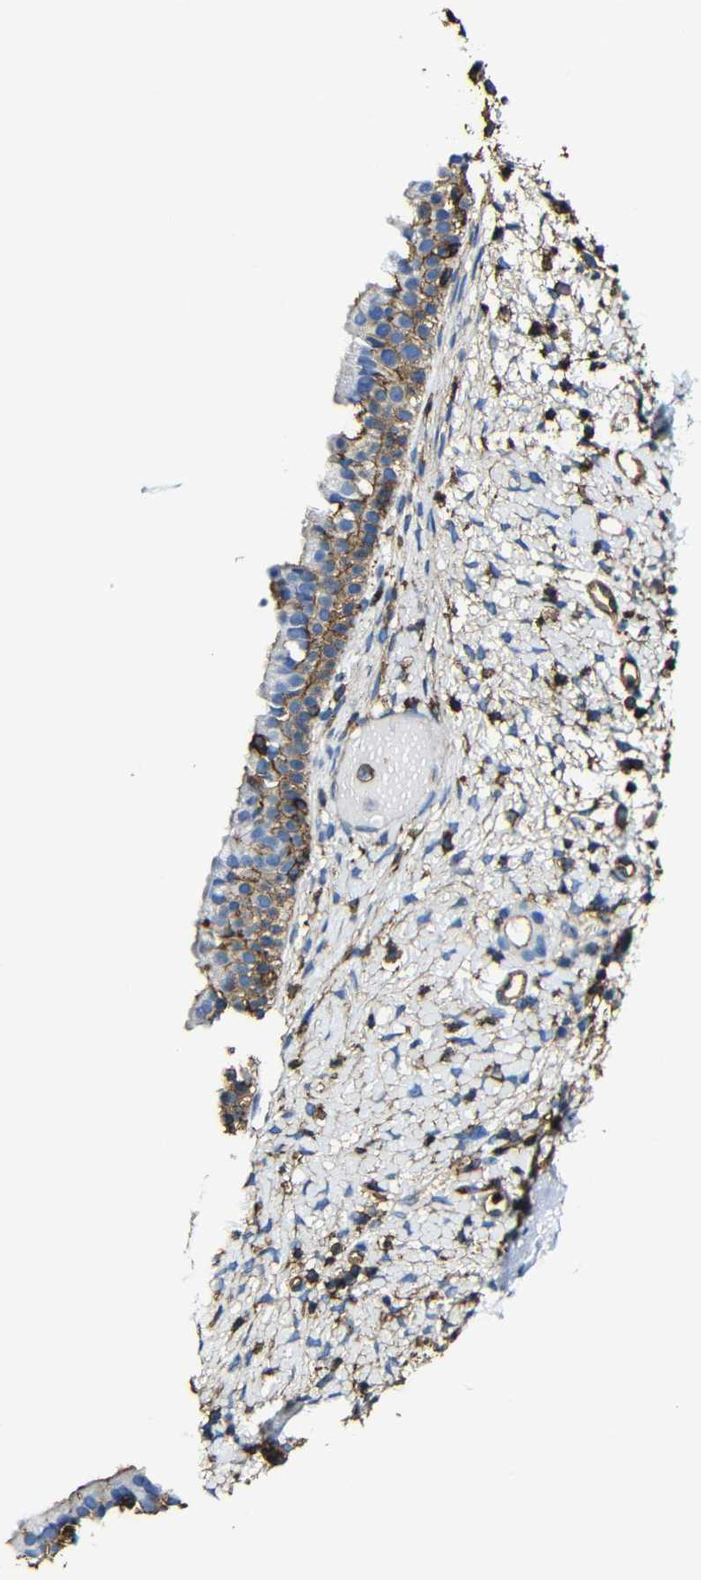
{"staining": {"intensity": "moderate", "quantity": ">75%", "location": "cytoplasmic/membranous"}, "tissue": "nasopharynx", "cell_type": "Respiratory epithelial cells", "image_type": "normal", "snomed": [{"axis": "morphology", "description": "Normal tissue, NOS"}, {"axis": "topography", "description": "Nasopharynx"}], "caption": "Immunohistochemical staining of benign human nasopharynx exhibits moderate cytoplasmic/membranous protein expression in approximately >75% of respiratory epithelial cells.", "gene": "MSN", "patient": {"sex": "male", "age": 22}}